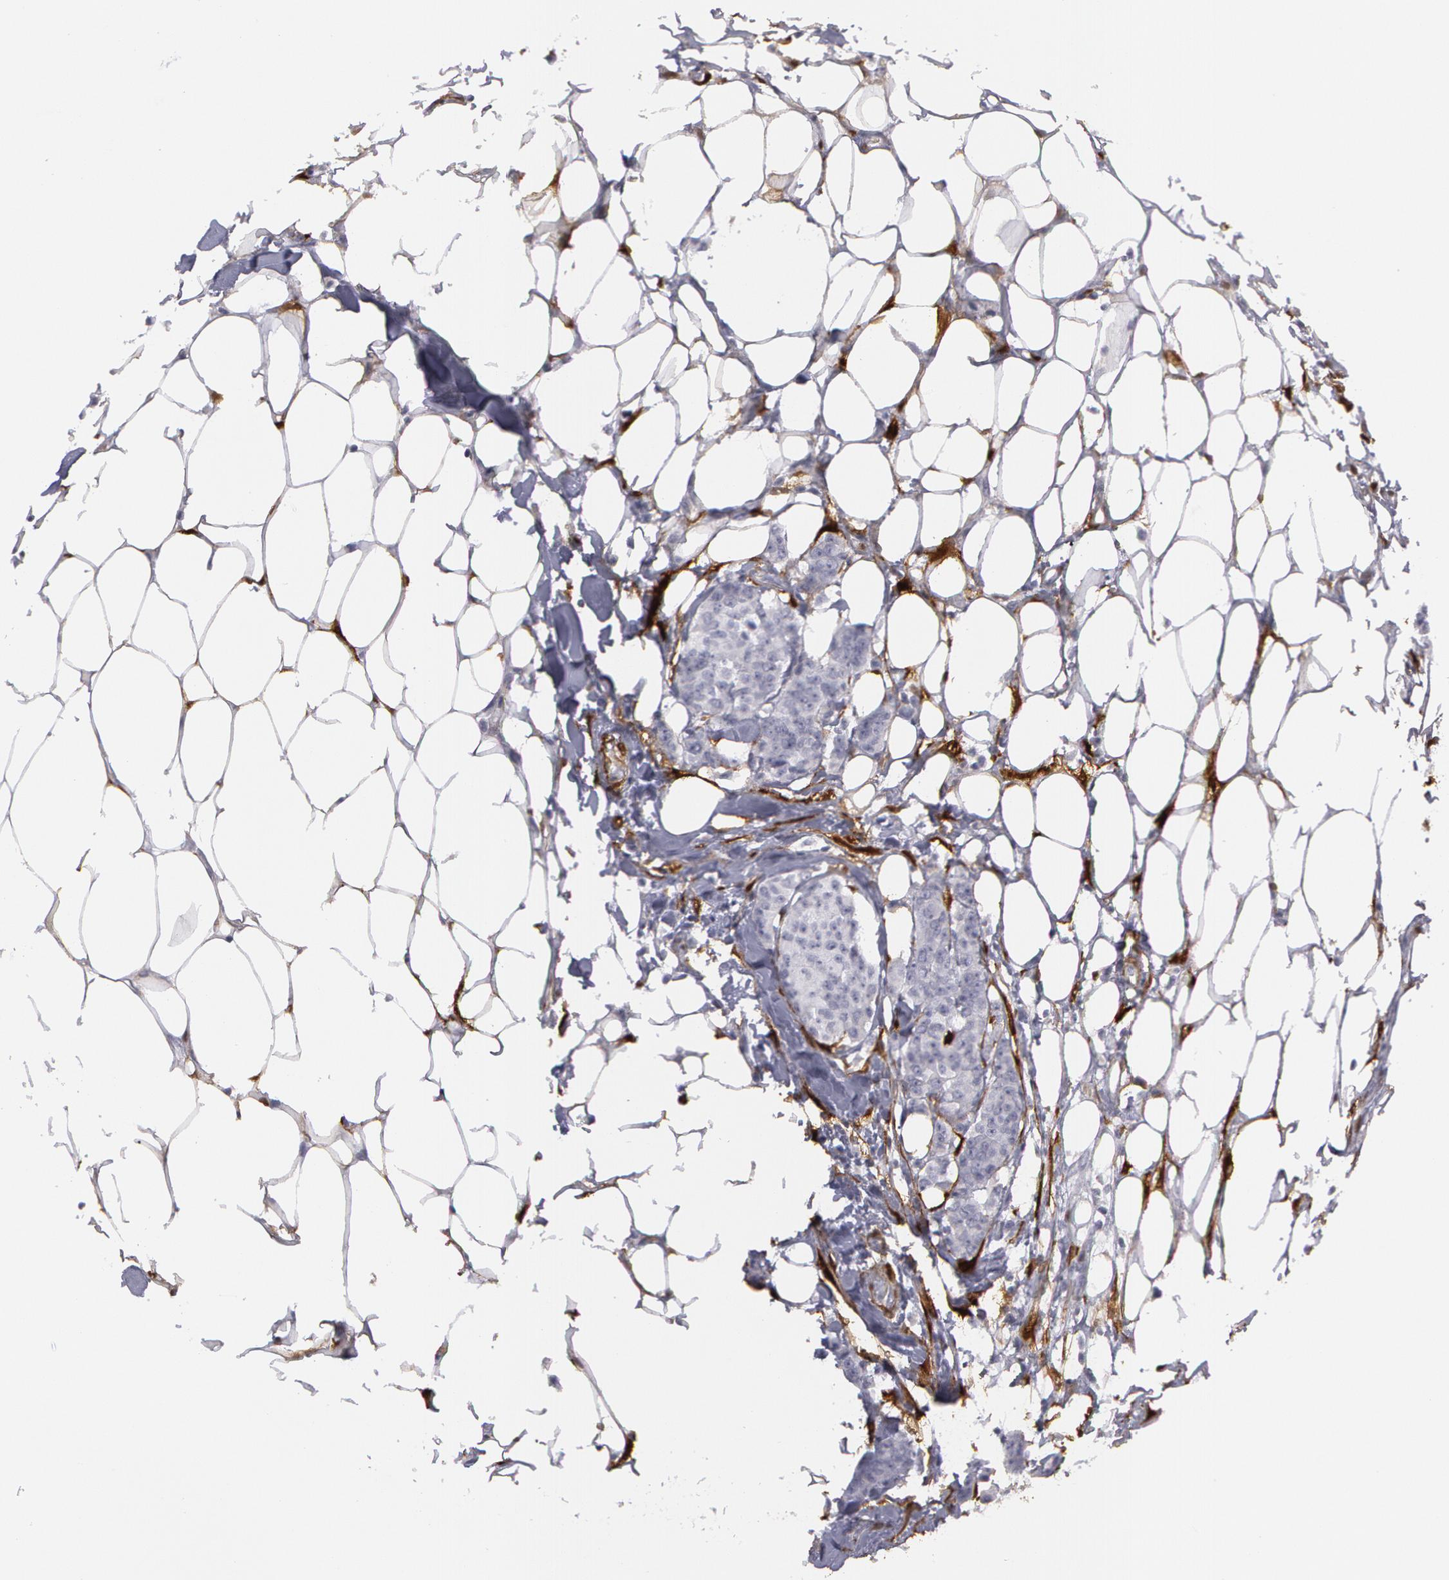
{"staining": {"intensity": "negative", "quantity": "none", "location": "none"}, "tissue": "breast cancer", "cell_type": "Tumor cells", "image_type": "cancer", "snomed": [{"axis": "morphology", "description": "Duct carcinoma"}, {"axis": "topography", "description": "Breast"}], "caption": "The immunohistochemistry image has no significant positivity in tumor cells of breast cancer (infiltrating ductal carcinoma) tissue.", "gene": "TAGLN", "patient": {"sex": "female", "age": 40}}